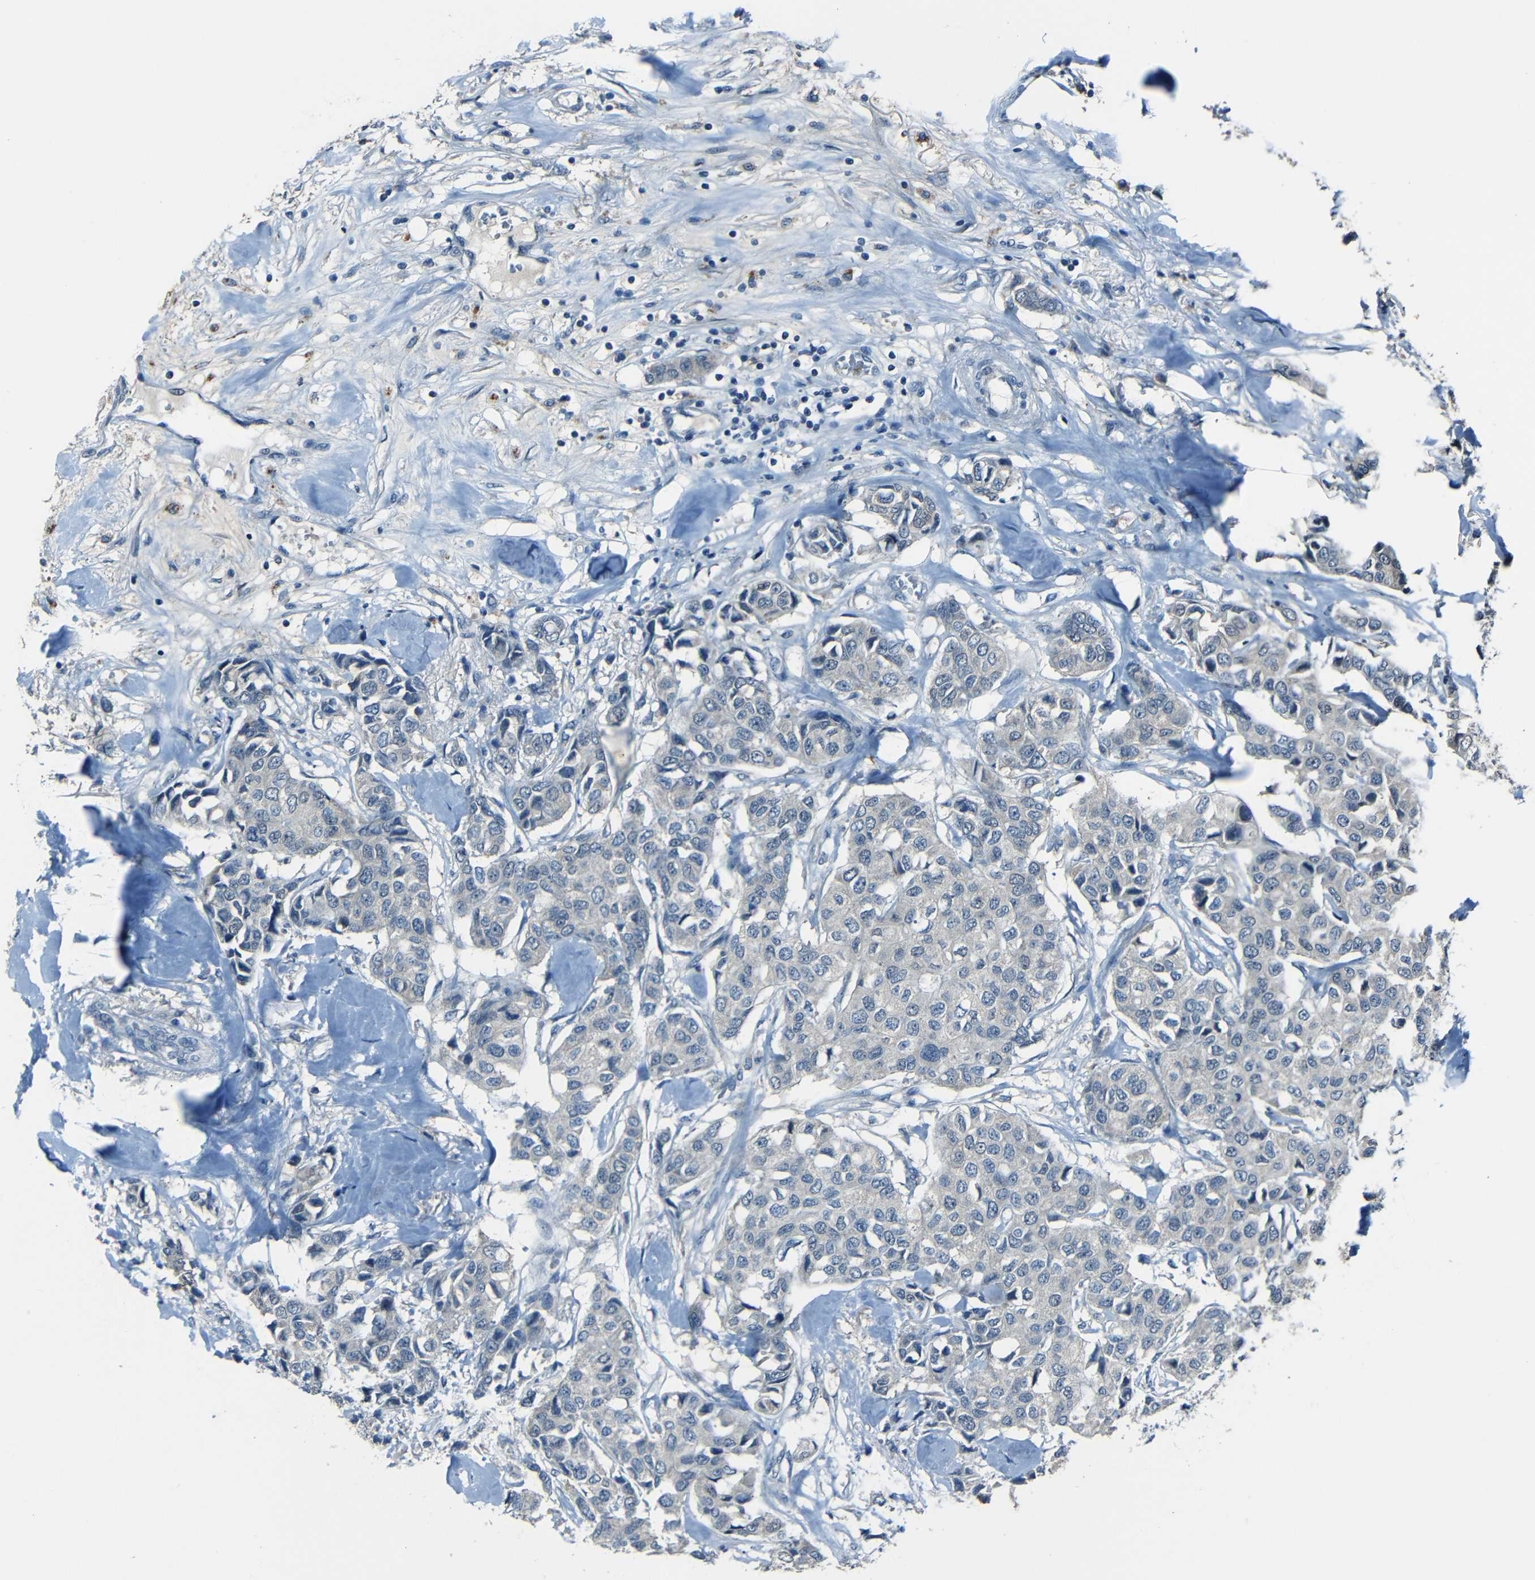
{"staining": {"intensity": "negative", "quantity": "none", "location": "none"}, "tissue": "breast cancer", "cell_type": "Tumor cells", "image_type": "cancer", "snomed": [{"axis": "morphology", "description": "Duct carcinoma"}, {"axis": "topography", "description": "Breast"}], "caption": "A high-resolution photomicrograph shows IHC staining of breast cancer (invasive ductal carcinoma), which shows no significant expression in tumor cells.", "gene": "SLA", "patient": {"sex": "female", "age": 80}}